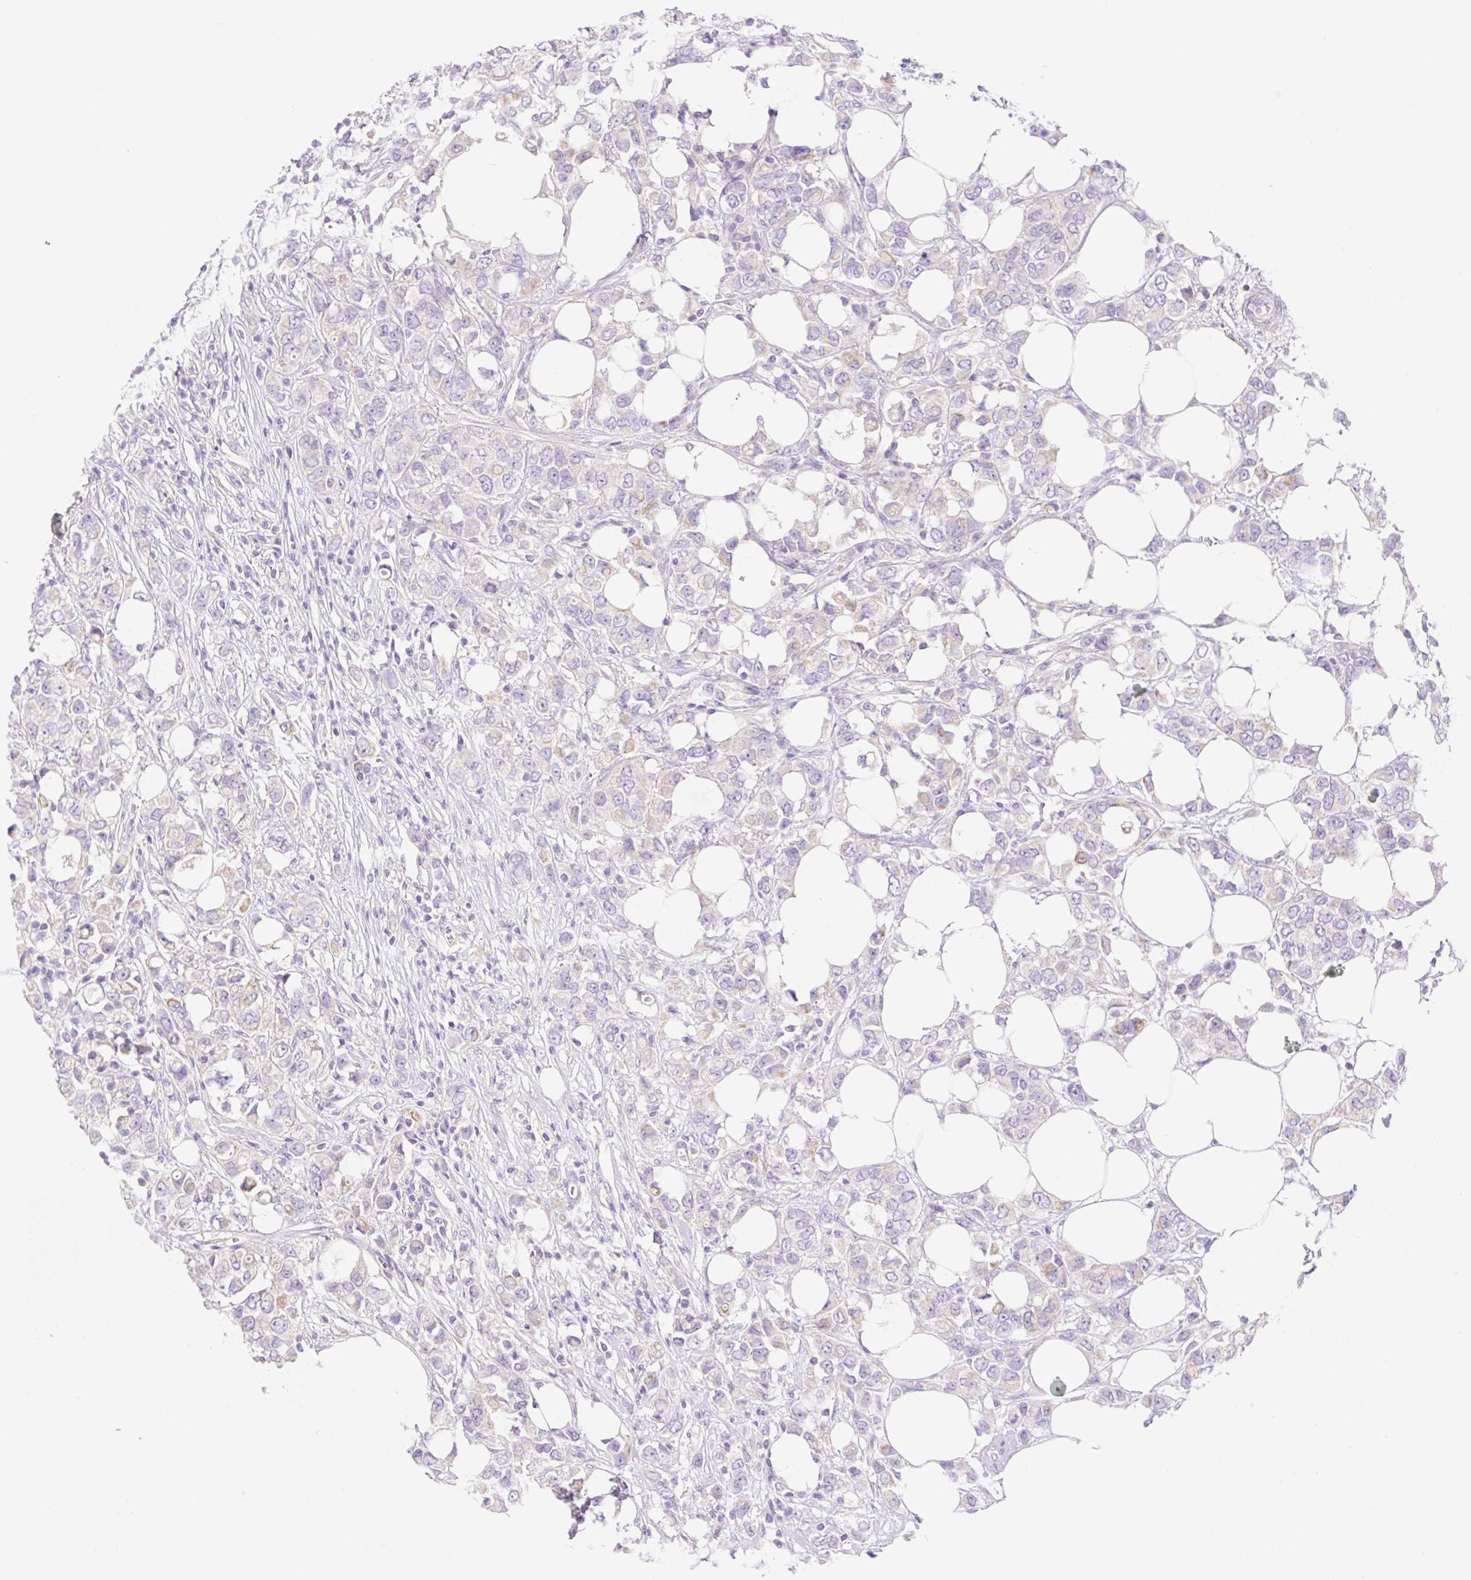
{"staining": {"intensity": "negative", "quantity": "none", "location": "none"}, "tissue": "breast cancer", "cell_type": "Tumor cells", "image_type": "cancer", "snomed": [{"axis": "morphology", "description": "Lobular carcinoma"}, {"axis": "topography", "description": "Breast"}], "caption": "DAB (3,3'-diaminobenzidine) immunohistochemical staining of human breast lobular carcinoma demonstrates no significant positivity in tumor cells. (Stains: DAB immunohistochemistry (IHC) with hematoxylin counter stain, Microscopy: brightfield microscopy at high magnification).", "gene": "DENND5A", "patient": {"sex": "female", "age": 91}}